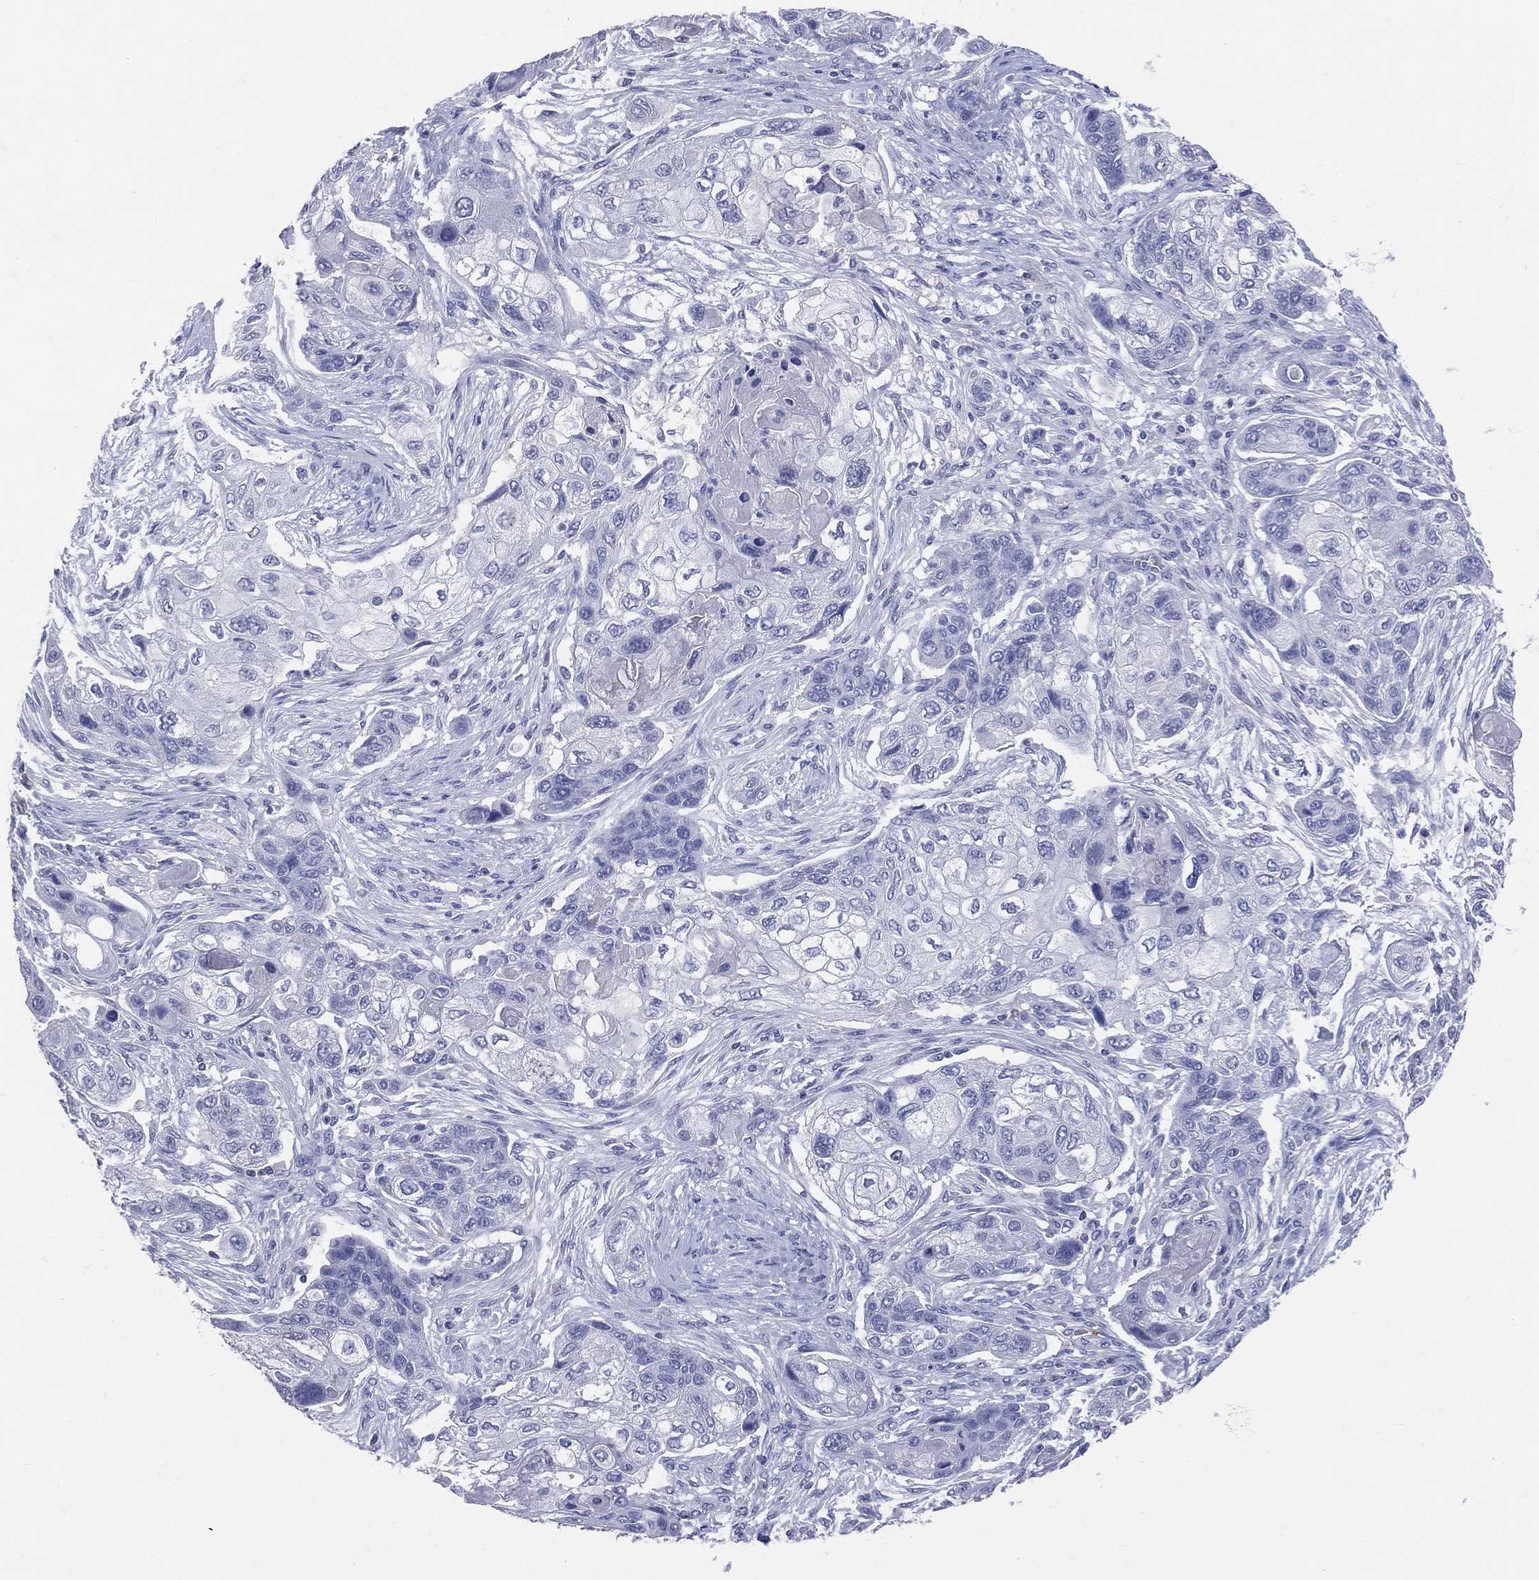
{"staining": {"intensity": "negative", "quantity": "none", "location": "none"}, "tissue": "lung cancer", "cell_type": "Tumor cells", "image_type": "cancer", "snomed": [{"axis": "morphology", "description": "Squamous cell carcinoma, NOS"}, {"axis": "topography", "description": "Lung"}], "caption": "Human lung squamous cell carcinoma stained for a protein using immunohistochemistry exhibits no positivity in tumor cells.", "gene": "LAT", "patient": {"sex": "male", "age": 69}}